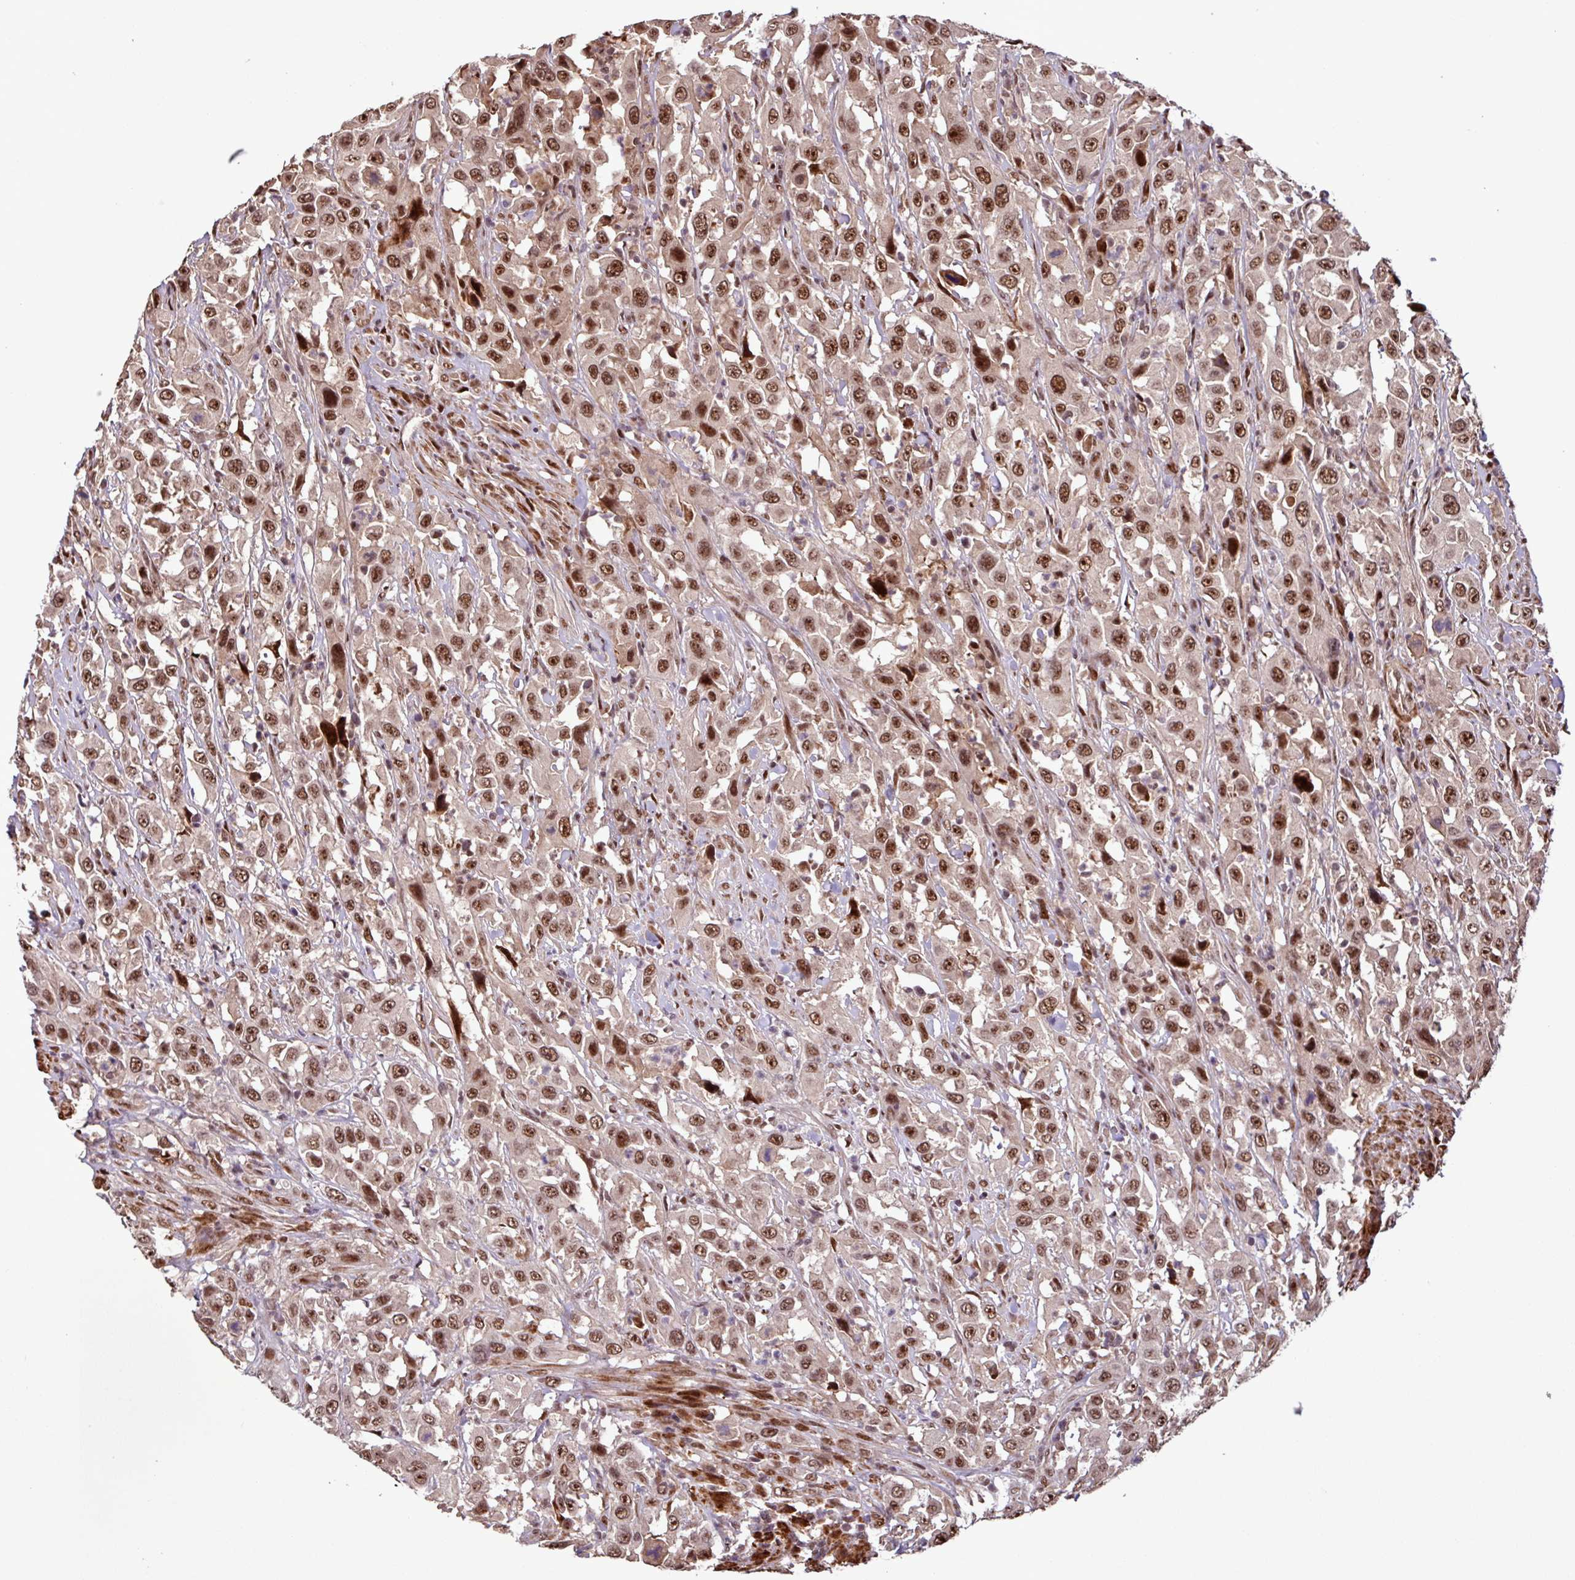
{"staining": {"intensity": "moderate", "quantity": ">75%", "location": "nuclear"}, "tissue": "urothelial cancer", "cell_type": "Tumor cells", "image_type": "cancer", "snomed": [{"axis": "morphology", "description": "Urothelial carcinoma, High grade"}, {"axis": "topography", "description": "Urinary bladder"}], "caption": "Immunohistochemical staining of human urothelial carcinoma (high-grade) demonstrates medium levels of moderate nuclear protein positivity in approximately >75% of tumor cells.", "gene": "SLC22A24", "patient": {"sex": "male", "age": 61}}